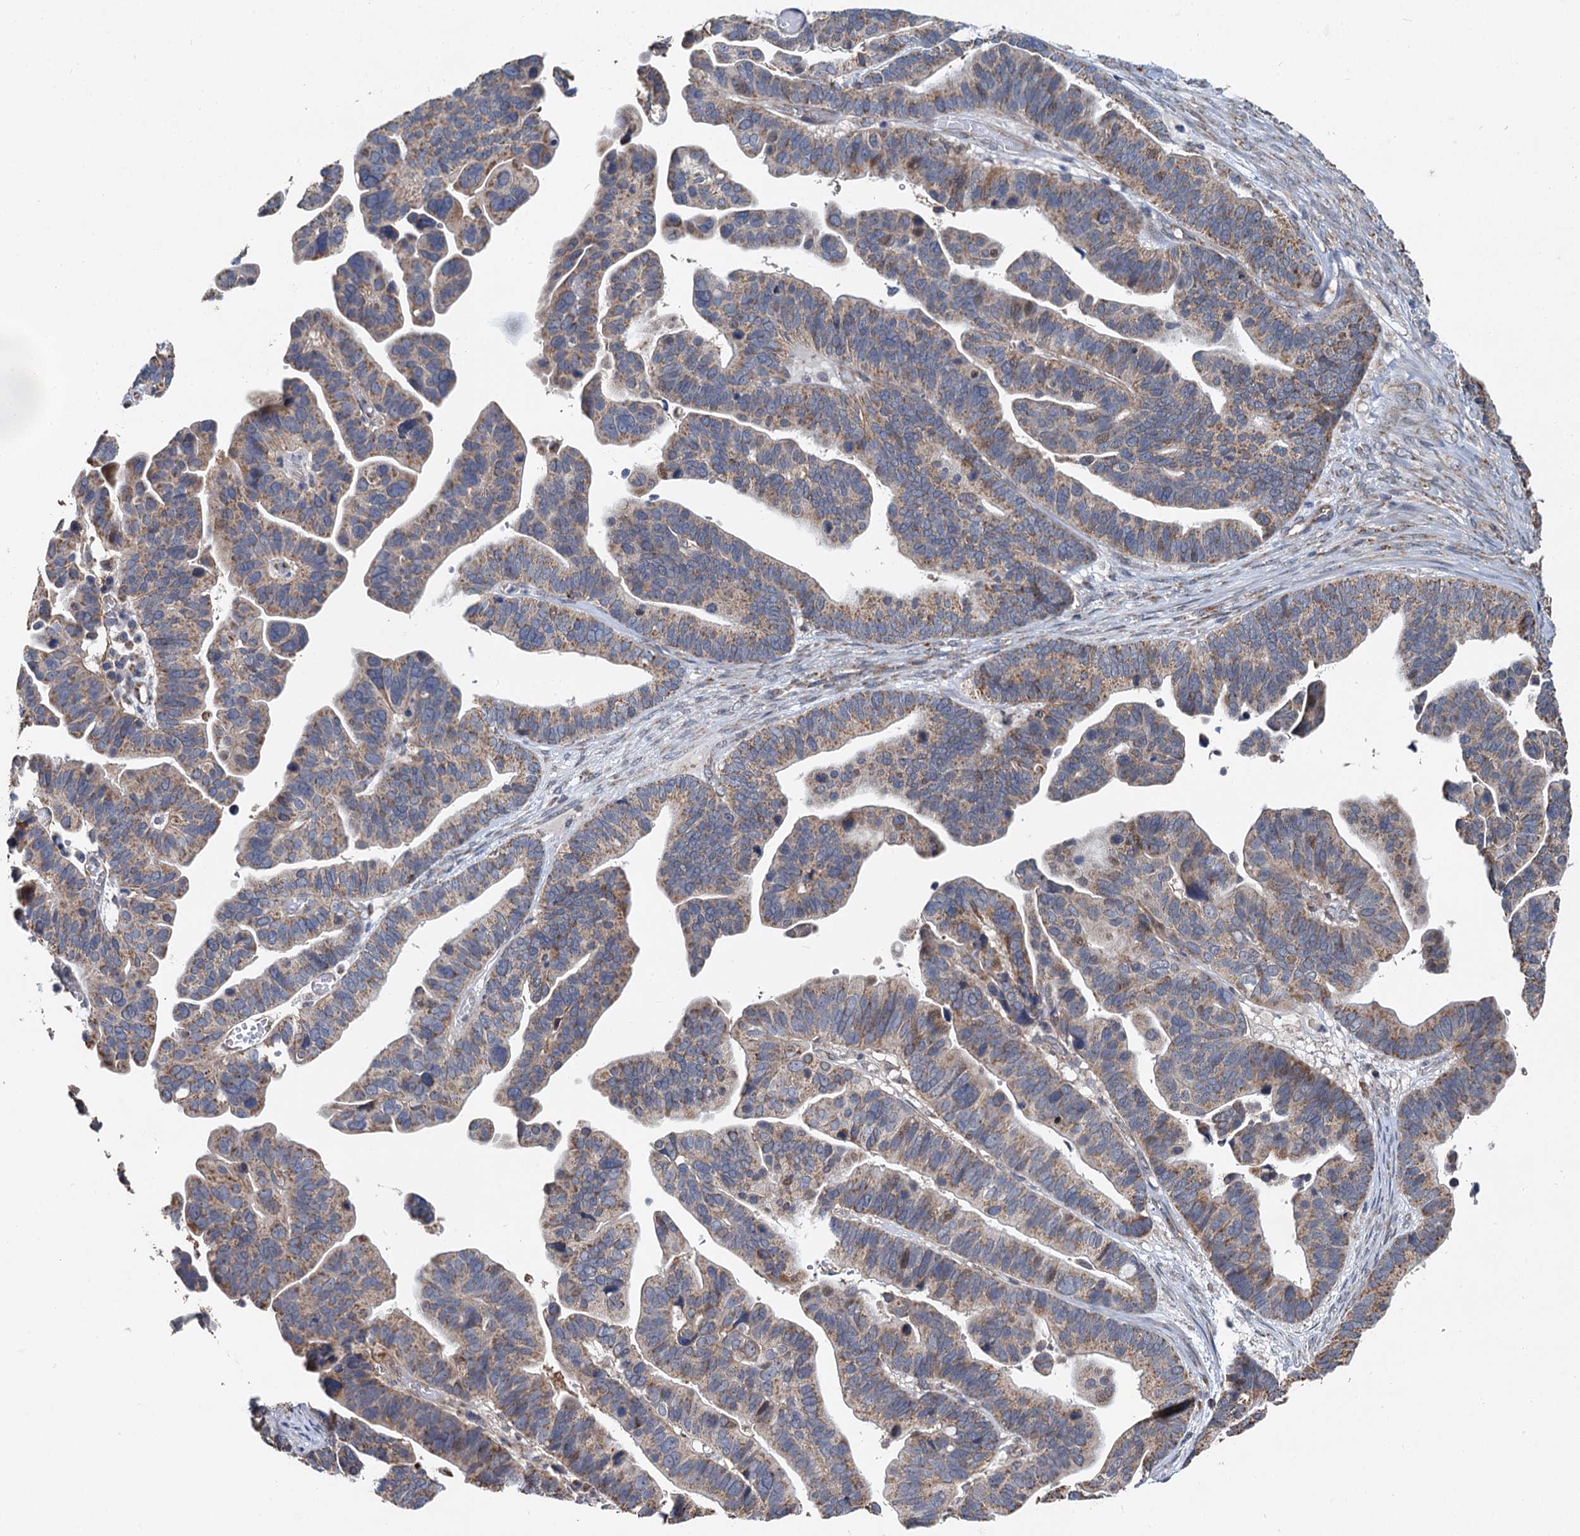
{"staining": {"intensity": "weak", "quantity": ">75%", "location": "cytoplasmic/membranous"}, "tissue": "ovarian cancer", "cell_type": "Tumor cells", "image_type": "cancer", "snomed": [{"axis": "morphology", "description": "Cystadenocarcinoma, serous, NOS"}, {"axis": "topography", "description": "Ovary"}], "caption": "Brown immunohistochemical staining in human ovarian serous cystadenocarcinoma shows weak cytoplasmic/membranous positivity in about >75% of tumor cells.", "gene": "SPRYD3", "patient": {"sex": "female", "age": 56}}